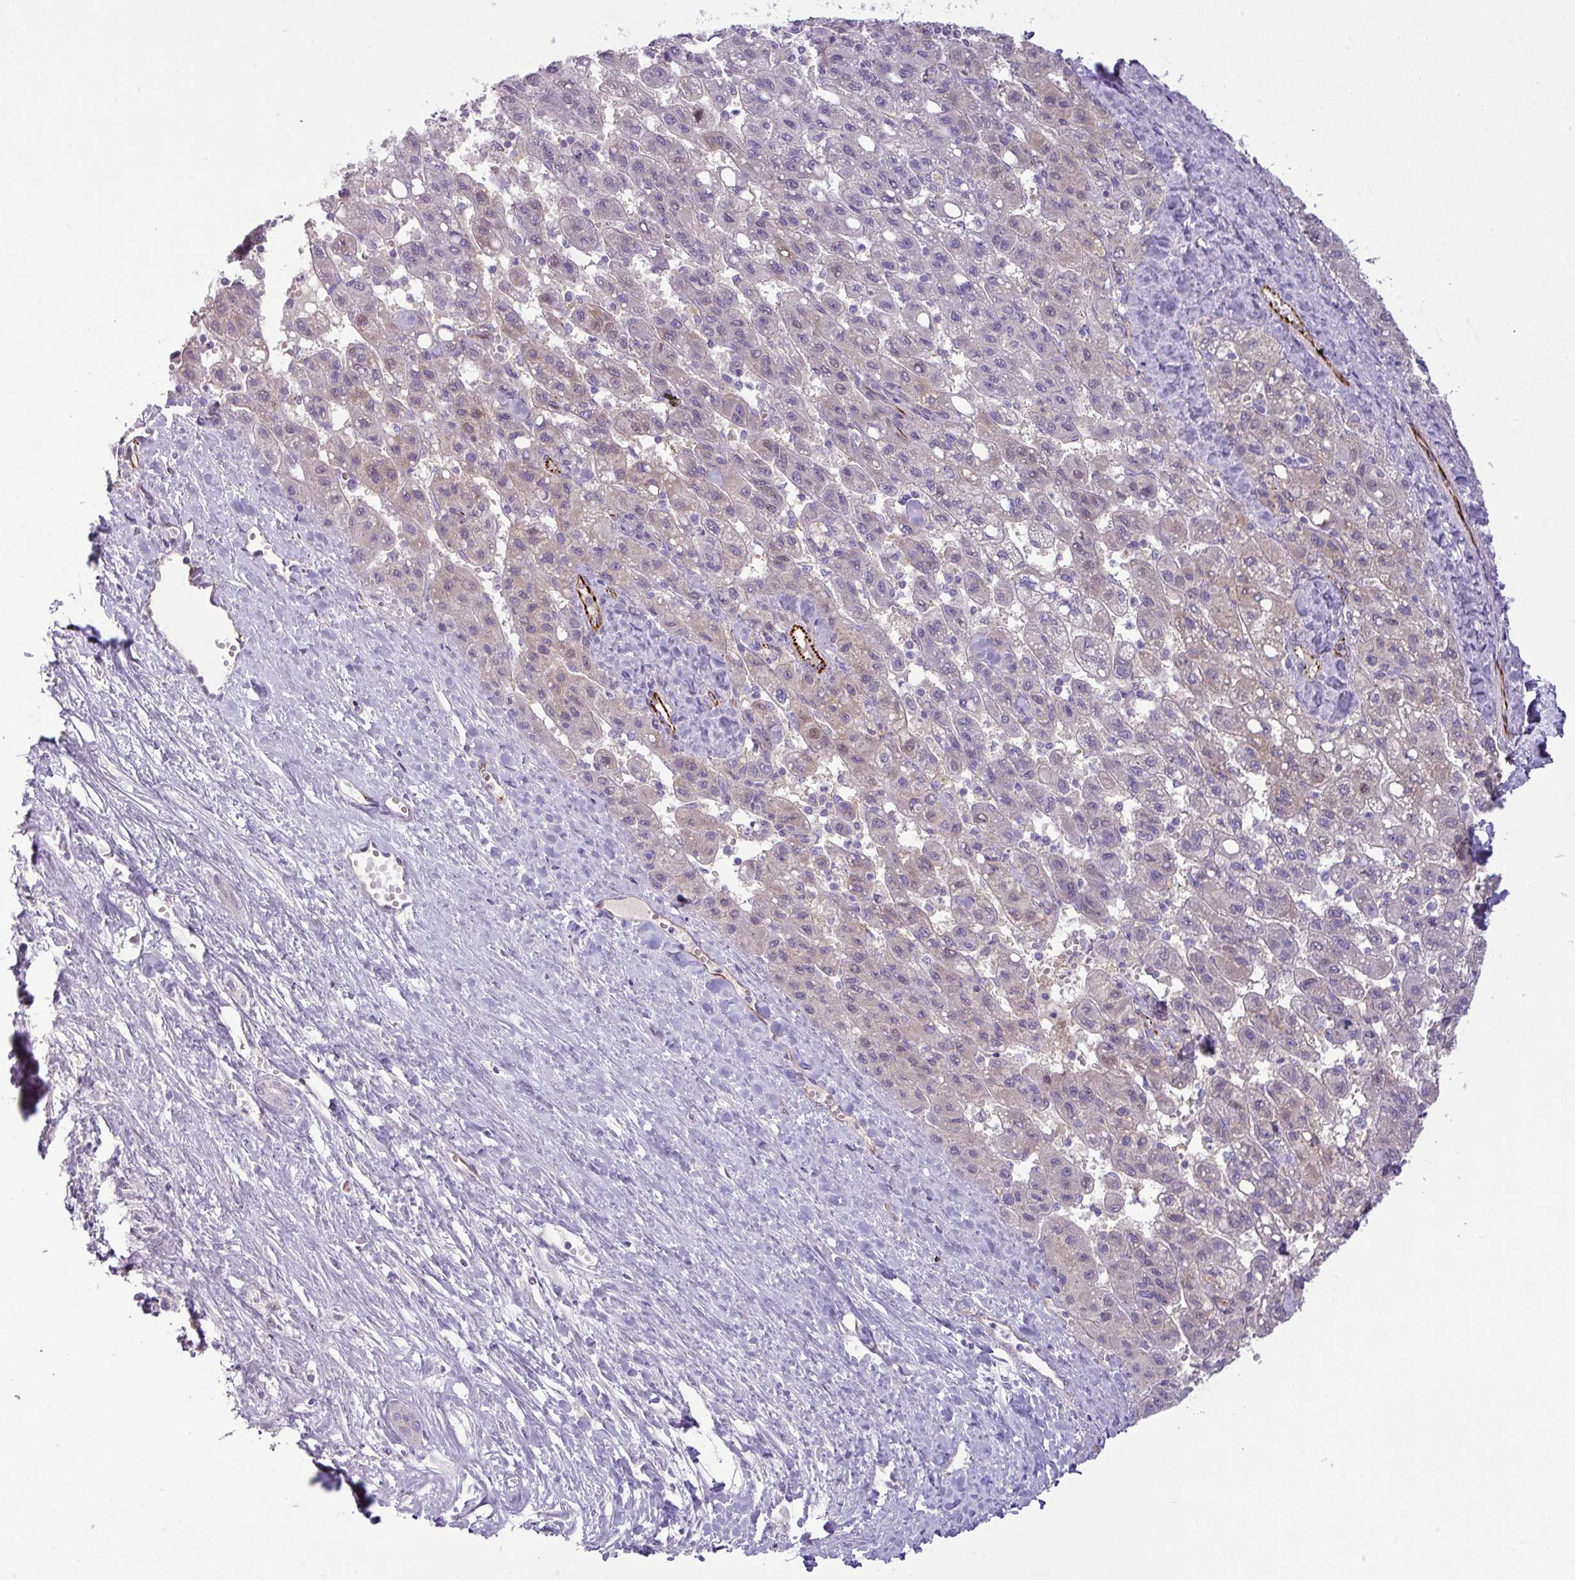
{"staining": {"intensity": "weak", "quantity": "<25%", "location": "cytoplasmic/membranous"}, "tissue": "liver cancer", "cell_type": "Tumor cells", "image_type": "cancer", "snomed": [{"axis": "morphology", "description": "Carcinoma, Hepatocellular, NOS"}, {"axis": "topography", "description": "Liver"}], "caption": "A photomicrograph of liver cancer (hepatocellular carcinoma) stained for a protein exhibits no brown staining in tumor cells.", "gene": "ENSG00000273748", "patient": {"sex": "female", "age": 82}}